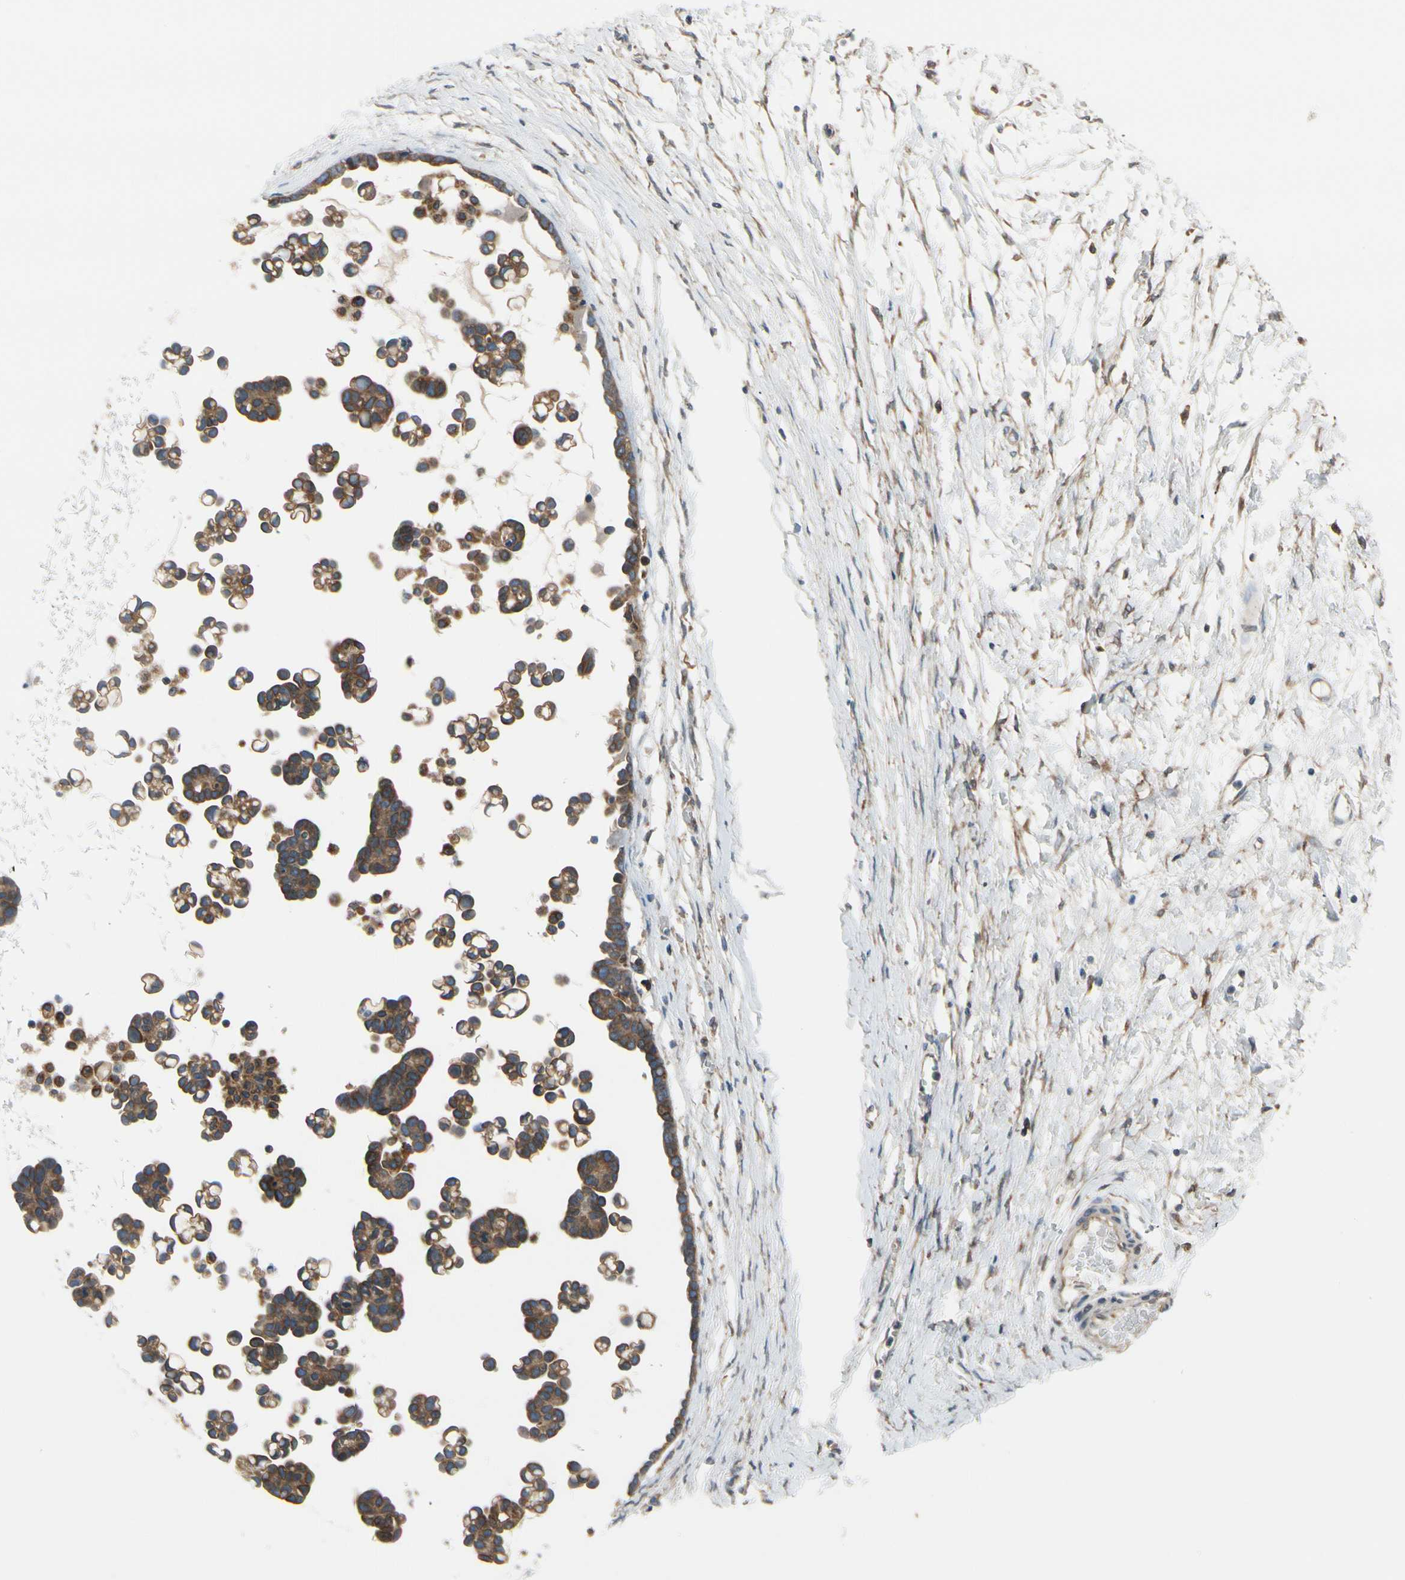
{"staining": {"intensity": "moderate", "quantity": ">75%", "location": "cytoplasmic/membranous"}, "tissue": "ovarian cancer", "cell_type": "Tumor cells", "image_type": "cancer", "snomed": [{"axis": "morphology", "description": "Cystadenocarcinoma, serous, NOS"}, {"axis": "topography", "description": "Ovary"}], "caption": "Immunohistochemical staining of ovarian cancer demonstrates moderate cytoplasmic/membranous protein staining in approximately >75% of tumor cells.", "gene": "CLCC1", "patient": {"sex": "female", "age": 54}}